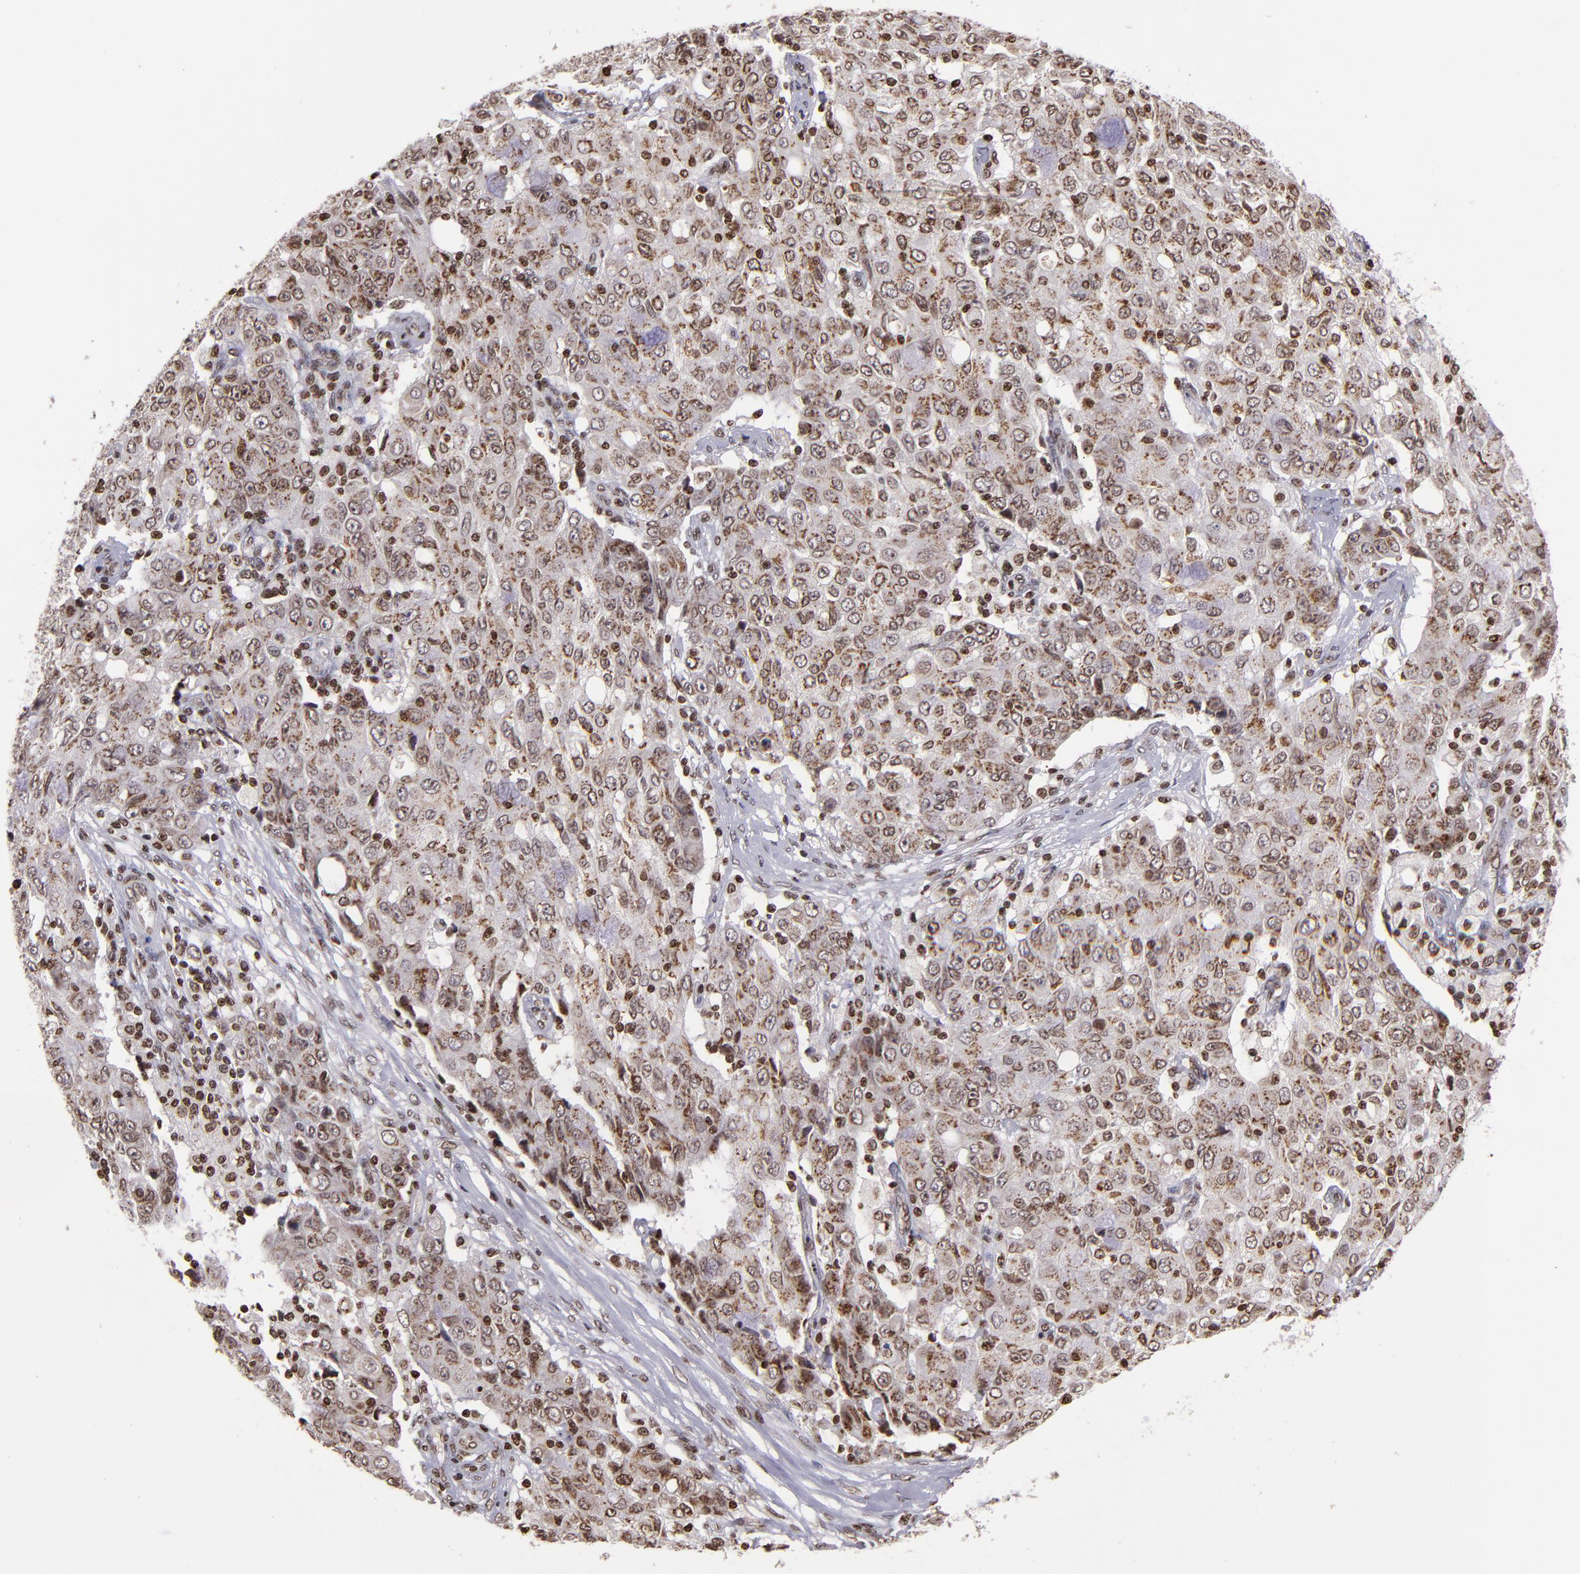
{"staining": {"intensity": "moderate", "quantity": ">75%", "location": "cytoplasmic/membranous,nuclear"}, "tissue": "ovarian cancer", "cell_type": "Tumor cells", "image_type": "cancer", "snomed": [{"axis": "morphology", "description": "Carcinoma, endometroid"}, {"axis": "topography", "description": "Ovary"}], "caption": "Ovarian endometroid carcinoma tissue reveals moderate cytoplasmic/membranous and nuclear expression in approximately >75% of tumor cells, visualized by immunohistochemistry. (Brightfield microscopy of DAB IHC at high magnification).", "gene": "CSDC2", "patient": {"sex": "female", "age": 42}}